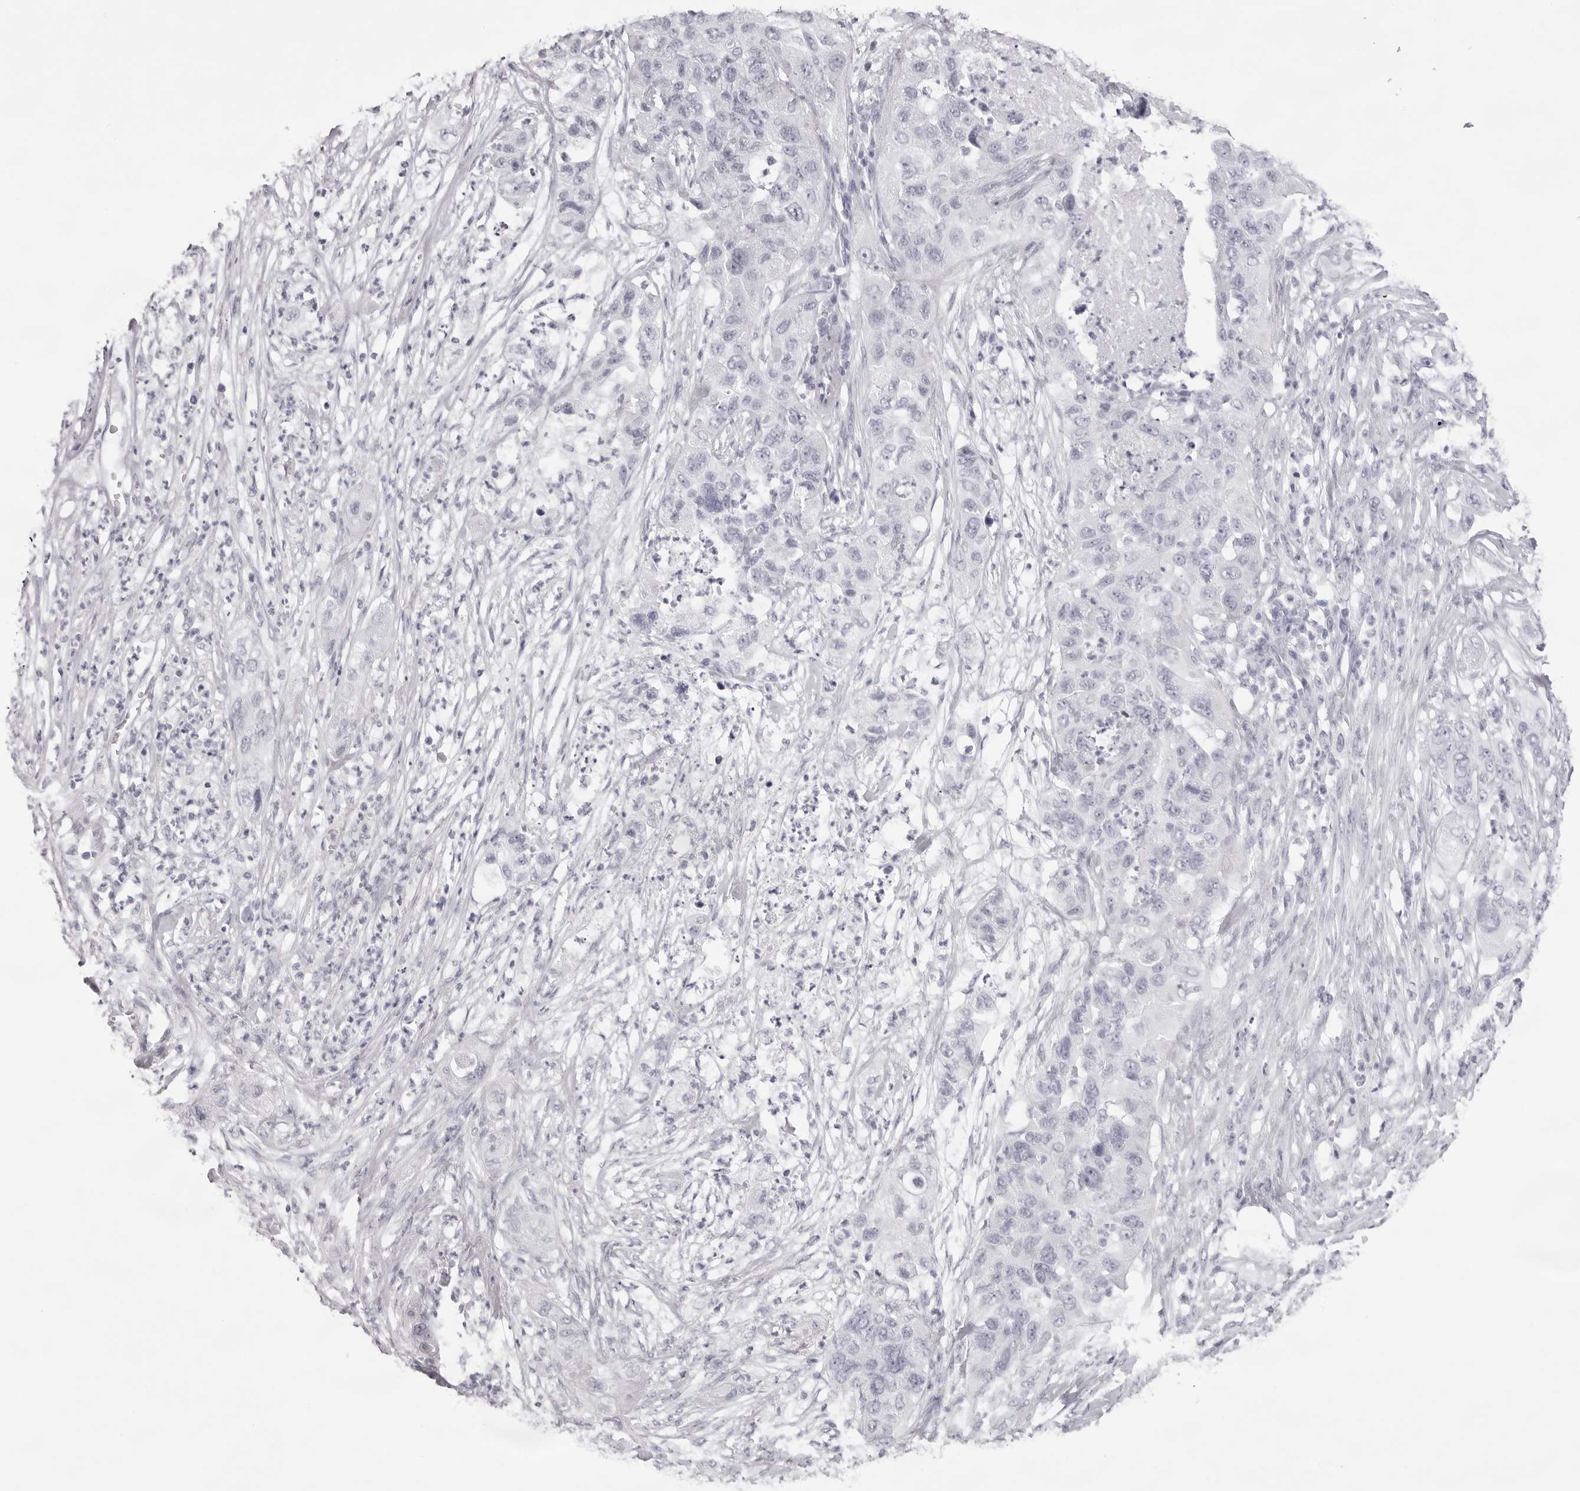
{"staining": {"intensity": "negative", "quantity": "none", "location": "none"}, "tissue": "pancreatic cancer", "cell_type": "Tumor cells", "image_type": "cancer", "snomed": [{"axis": "morphology", "description": "Adenocarcinoma, NOS"}, {"axis": "topography", "description": "Pancreas"}], "caption": "An image of pancreatic cancer stained for a protein reveals no brown staining in tumor cells.", "gene": "SPTA1", "patient": {"sex": "female", "age": 78}}